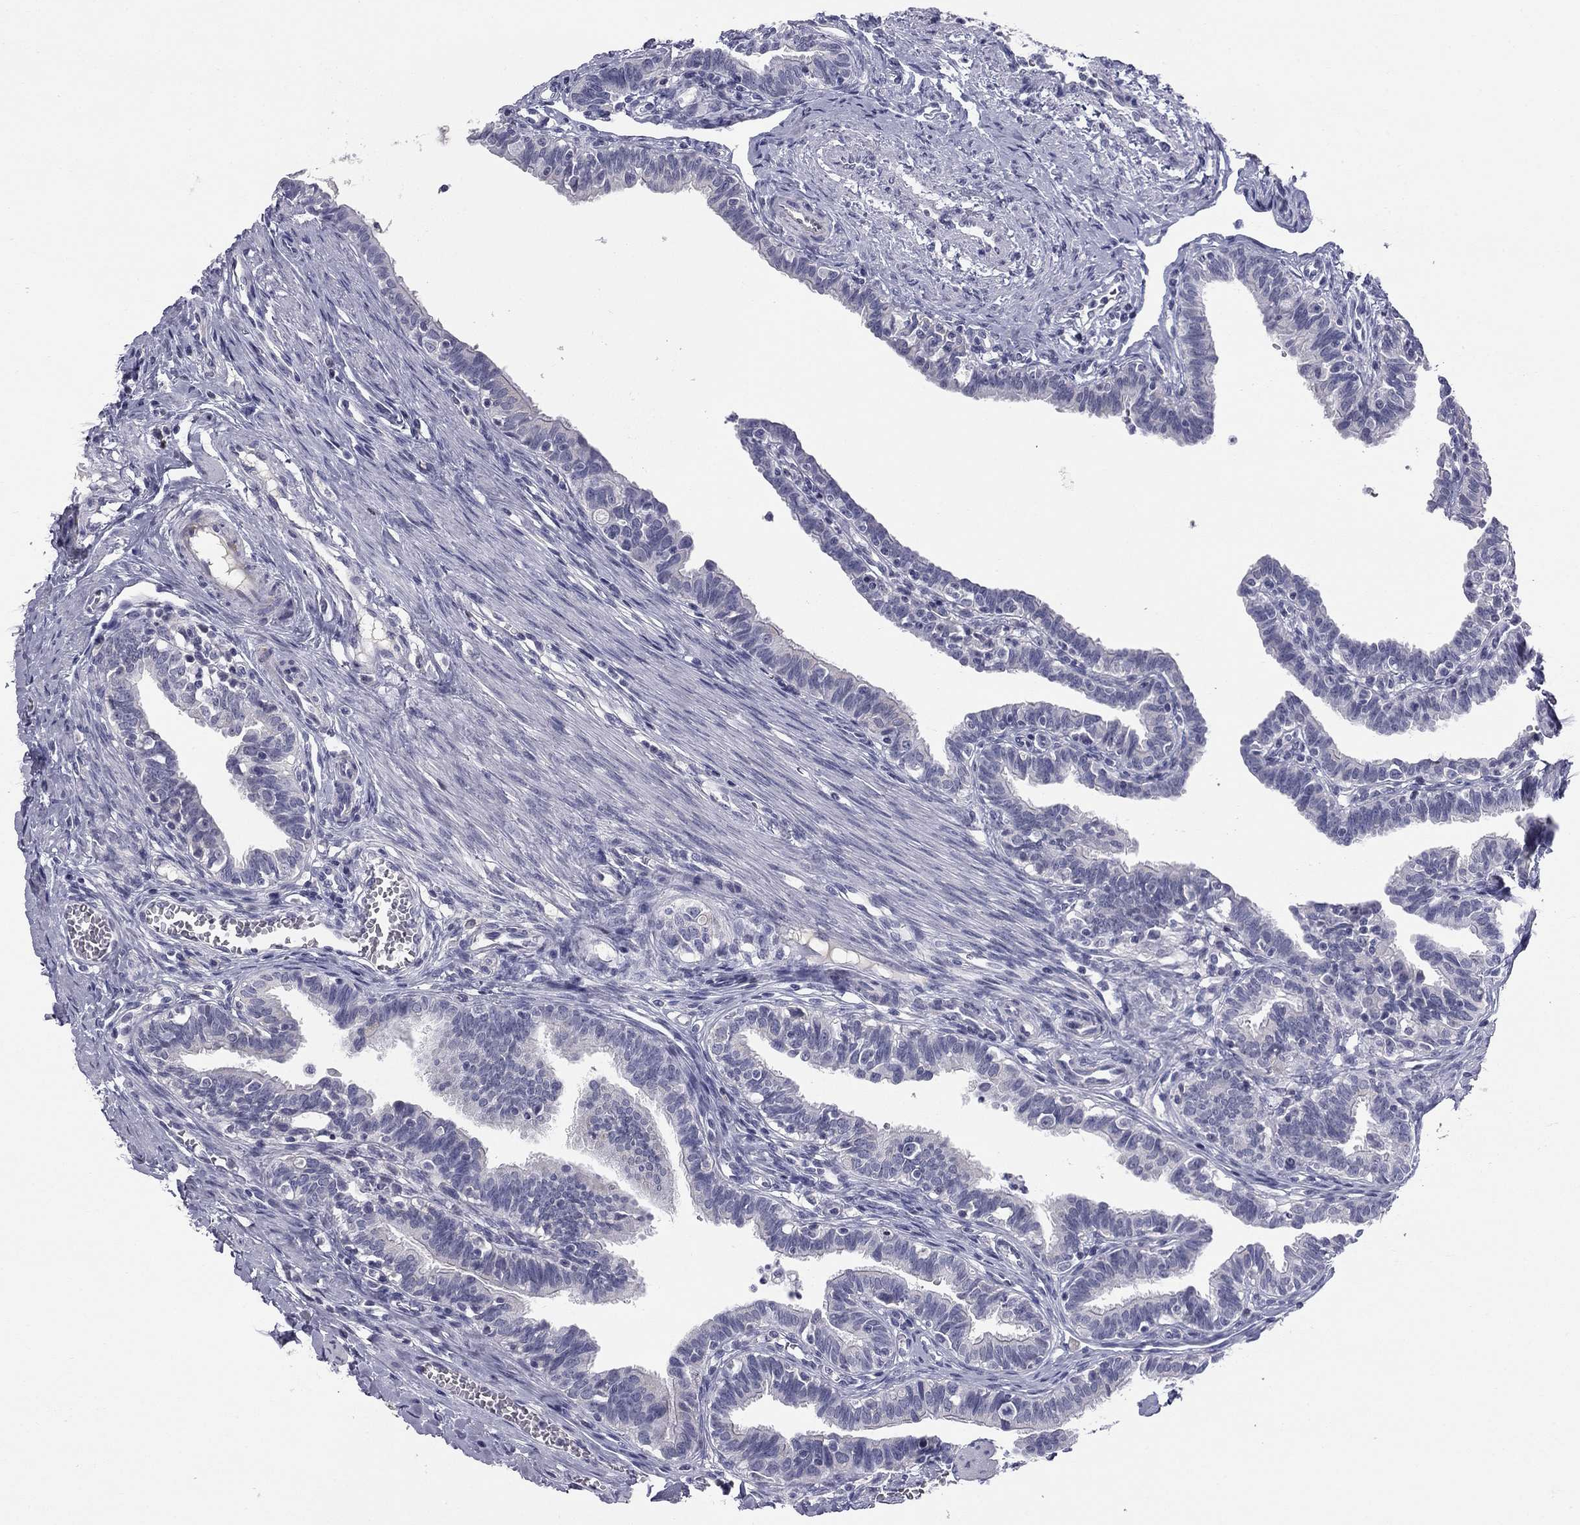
{"staining": {"intensity": "negative", "quantity": "none", "location": "none"}, "tissue": "fallopian tube", "cell_type": "Glandular cells", "image_type": "normal", "snomed": [{"axis": "morphology", "description": "Normal tissue, NOS"}, {"axis": "topography", "description": "Fallopian tube"}], "caption": "Human fallopian tube stained for a protein using IHC displays no expression in glandular cells.", "gene": "TFAP2B", "patient": {"sex": "female", "age": 36}}